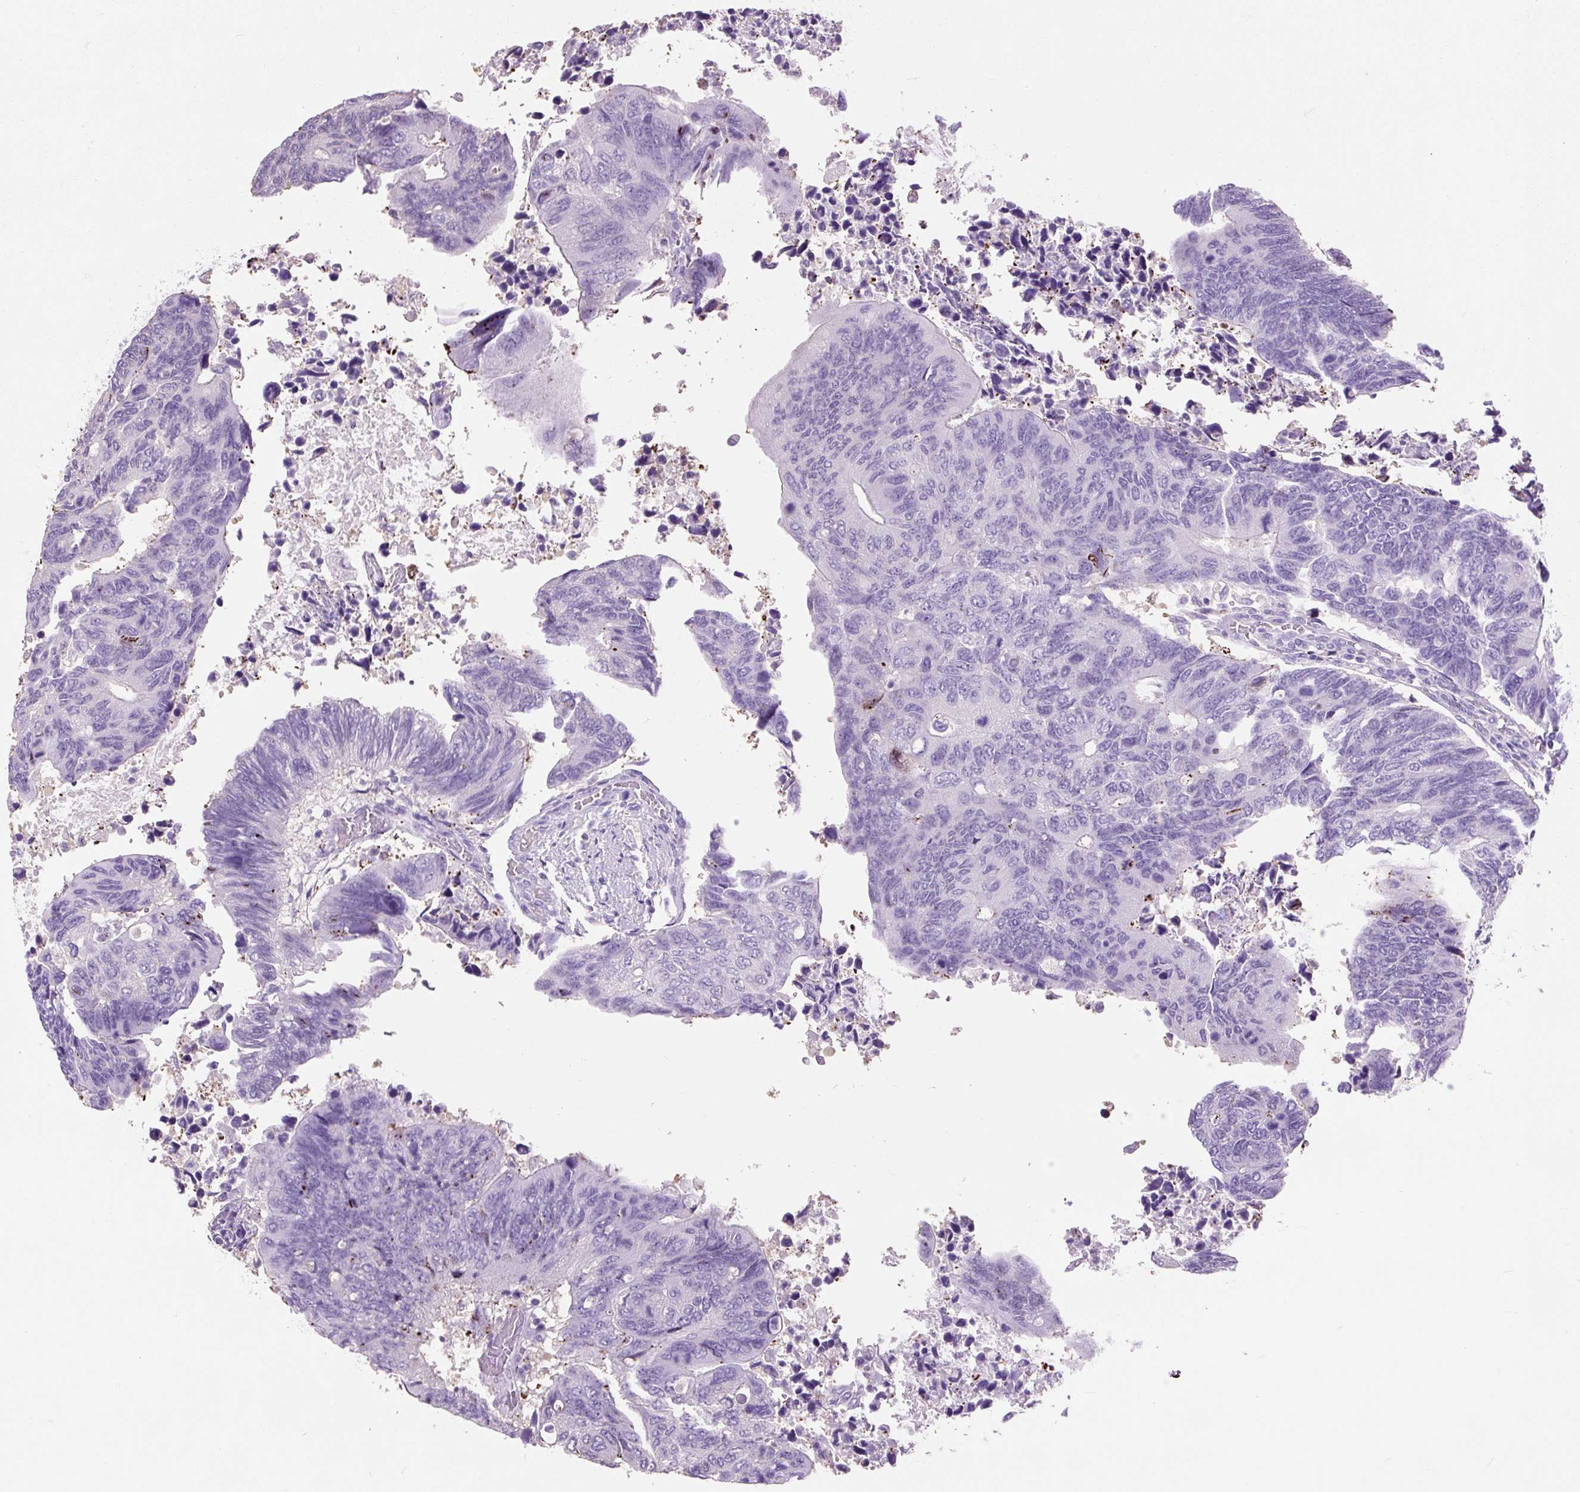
{"staining": {"intensity": "negative", "quantity": "none", "location": "none"}, "tissue": "colorectal cancer", "cell_type": "Tumor cells", "image_type": "cancer", "snomed": [{"axis": "morphology", "description": "Adenocarcinoma, NOS"}, {"axis": "topography", "description": "Colon"}], "caption": "Micrograph shows no significant protein expression in tumor cells of adenocarcinoma (colorectal).", "gene": "OR10A7", "patient": {"sex": "male", "age": 87}}